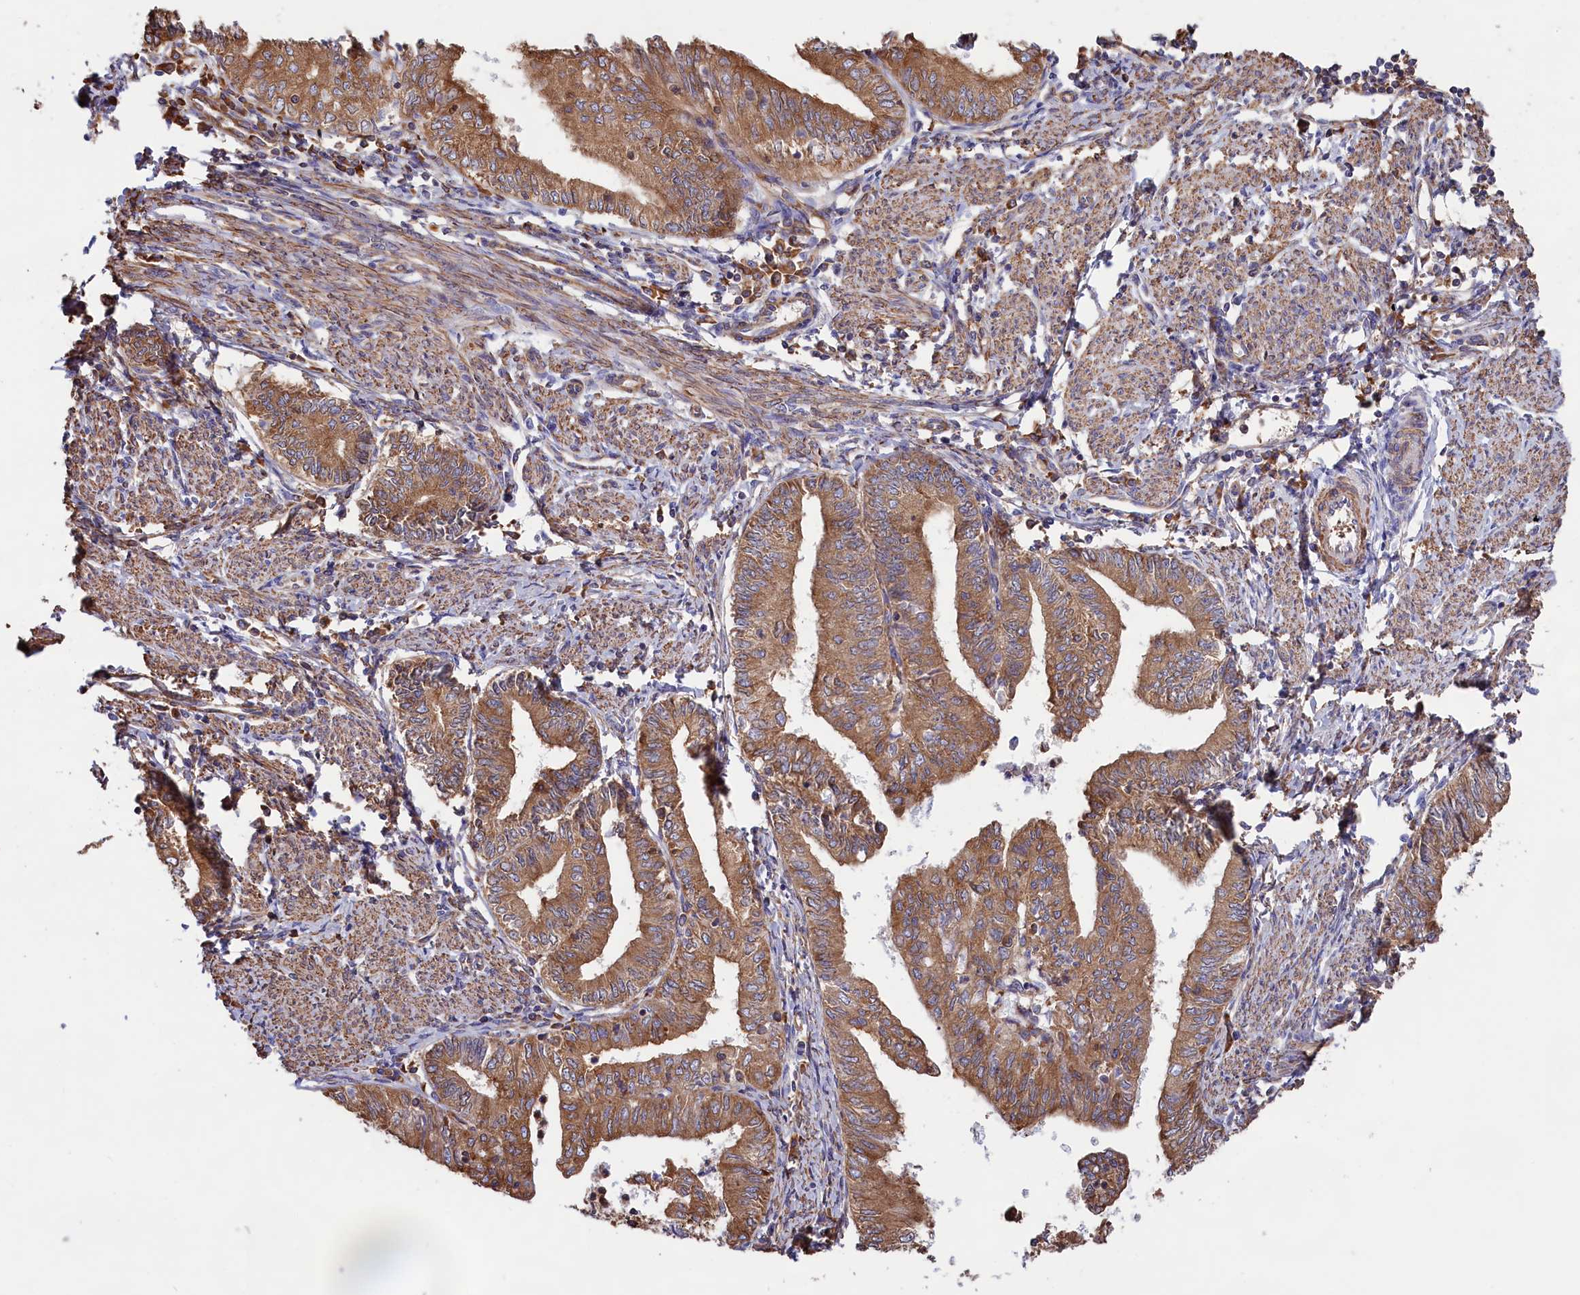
{"staining": {"intensity": "moderate", "quantity": ">75%", "location": "cytoplasmic/membranous"}, "tissue": "endometrial cancer", "cell_type": "Tumor cells", "image_type": "cancer", "snomed": [{"axis": "morphology", "description": "Adenocarcinoma, NOS"}, {"axis": "topography", "description": "Endometrium"}], "caption": "Tumor cells demonstrate medium levels of moderate cytoplasmic/membranous staining in about >75% of cells in adenocarcinoma (endometrial).", "gene": "GYS1", "patient": {"sex": "female", "age": 66}}